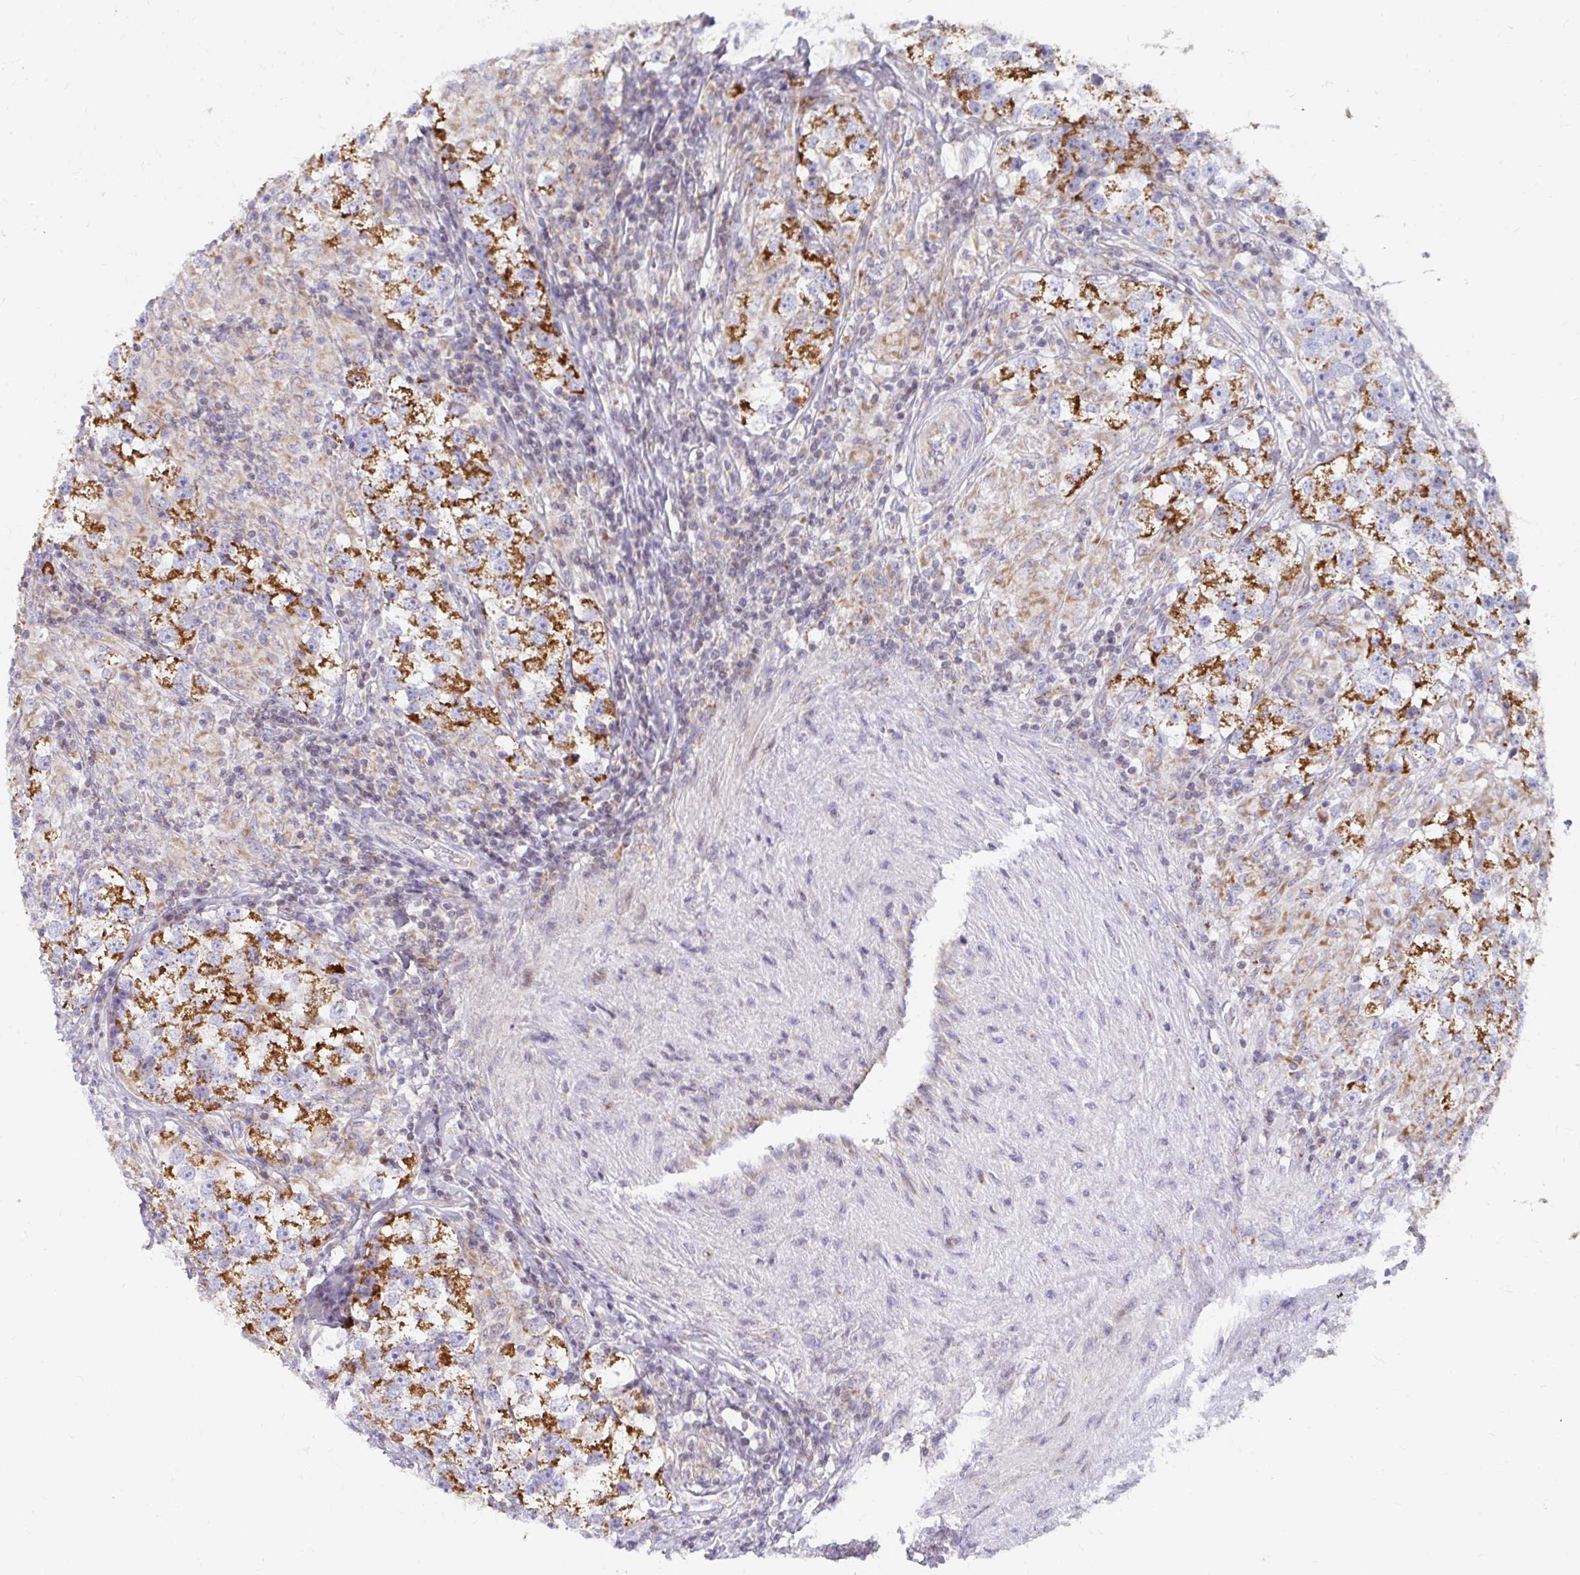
{"staining": {"intensity": "strong", "quantity": "25%-75%", "location": "cytoplasmic/membranous"}, "tissue": "testis cancer", "cell_type": "Tumor cells", "image_type": "cancer", "snomed": [{"axis": "morphology", "description": "Seminoma, NOS"}, {"axis": "topography", "description": "Testis"}], "caption": "Testis seminoma stained with a brown dye reveals strong cytoplasmic/membranous positive expression in about 25%-75% of tumor cells.", "gene": "EXOC5", "patient": {"sex": "male", "age": 46}}